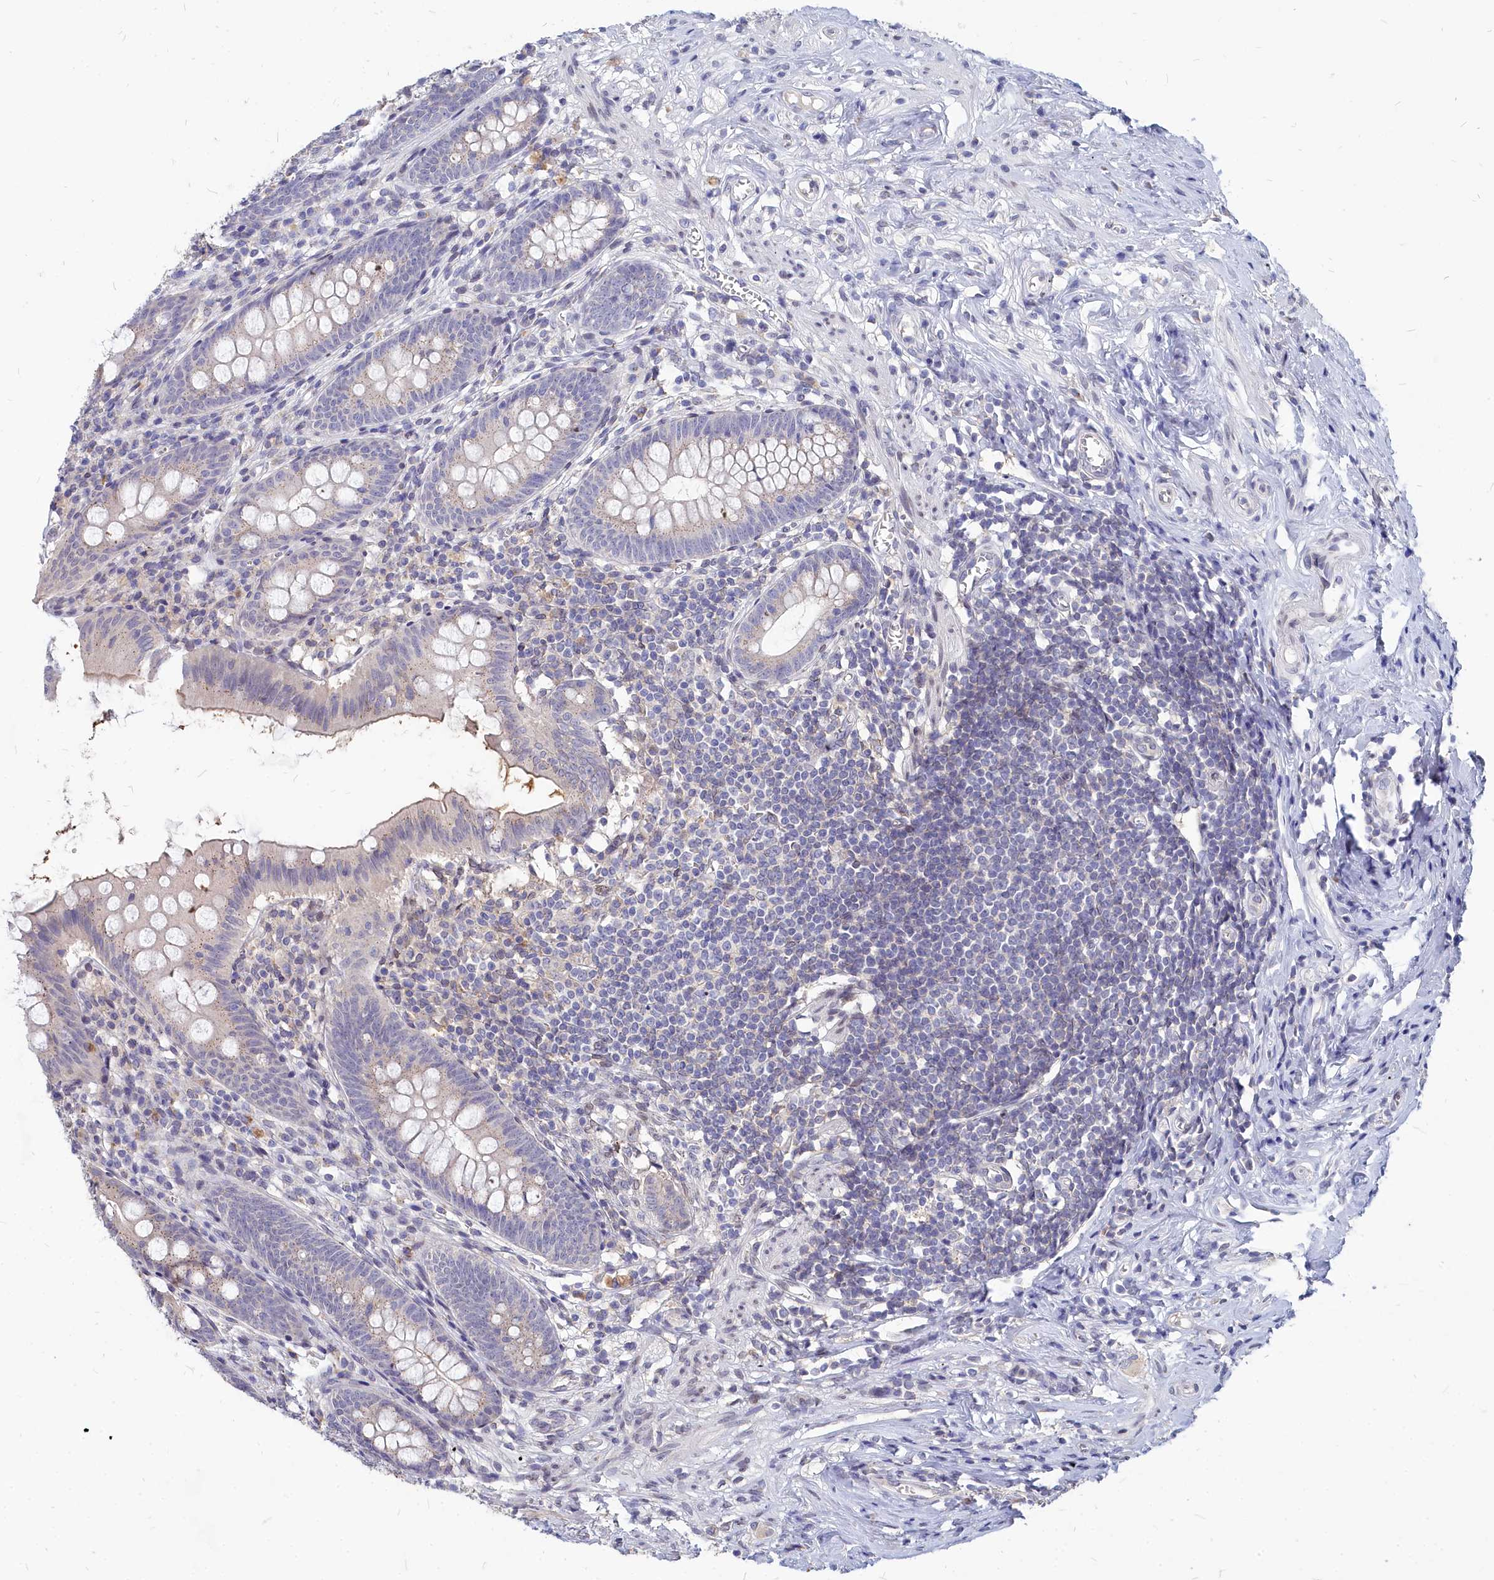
{"staining": {"intensity": "weak", "quantity": "<25%", "location": "cytoplasmic/membranous"}, "tissue": "appendix", "cell_type": "Glandular cells", "image_type": "normal", "snomed": [{"axis": "morphology", "description": "Normal tissue, NOS"}, {"axis": "topography", "description": "Appendix"}], "caption": "This is a micrograph of immunohistochemistry staining of unremarkable appendix, which shows no staining in glandular cells. (Brightfield microscopy of DAB IHC at high magnification).", "gene": "NOXA1", "patient": {"sex": "female", "age": 51}}